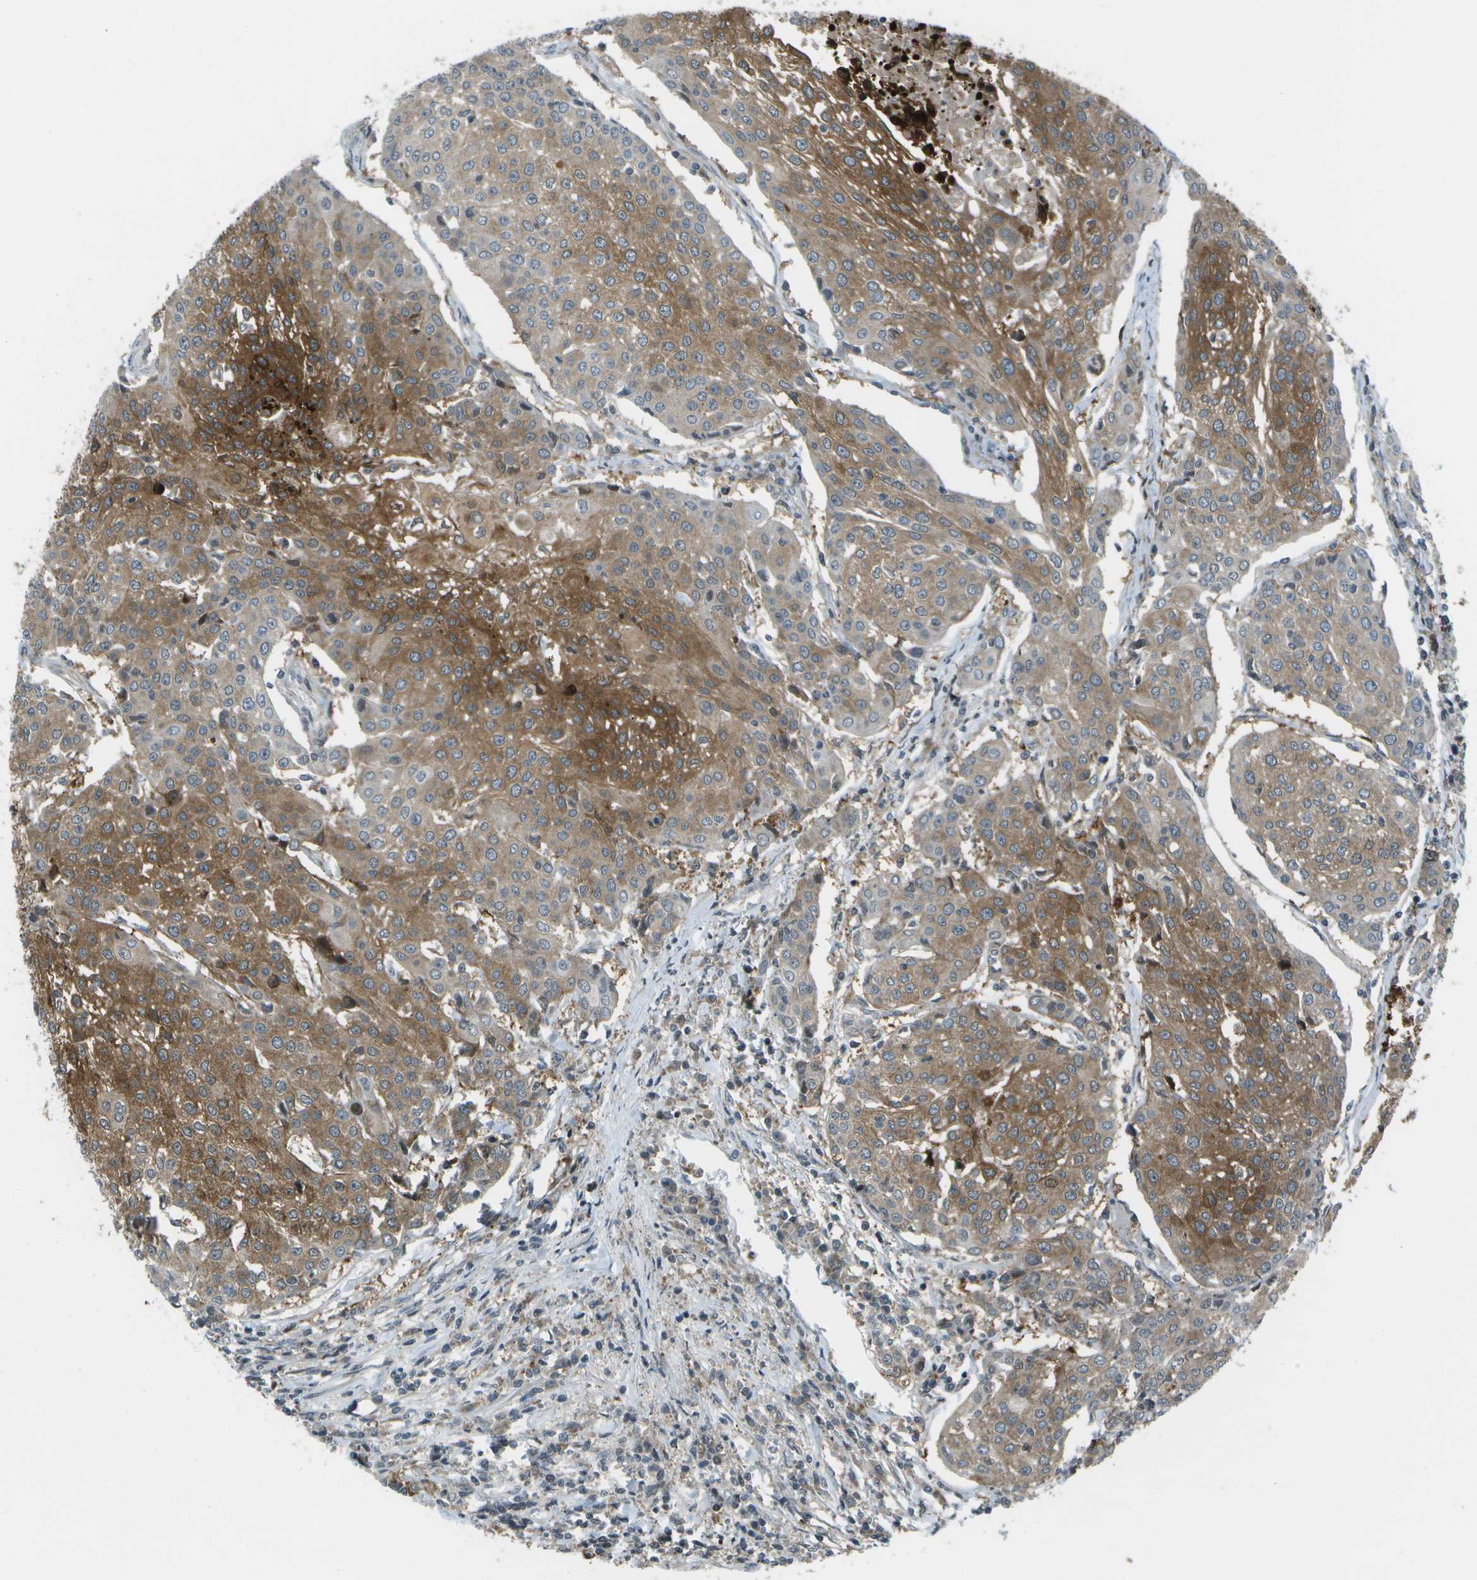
{"staining": {"intensity": "moderate", "quantity": ">75%", "location": "cytoplasmic/membranous"}, "tissue": "urothelial cancer", "cell_type": "Tumor cells", "image_type": "cancer", "snomed": [{"axis": "morphology", "description": "Urothelial carcinoma, High grade"}, {"axis": "topography", "description": "Urinary bladder"}], "caption": "Immunohistochemical staining of human urothelial carcinoma (high-grade) shows medium levels of moderate cytoplasmic/membranous protein staining in approximately >75% of tumor cells.", "gene": "TMEM19", "patient": {"sex": "female", "age": 85}}